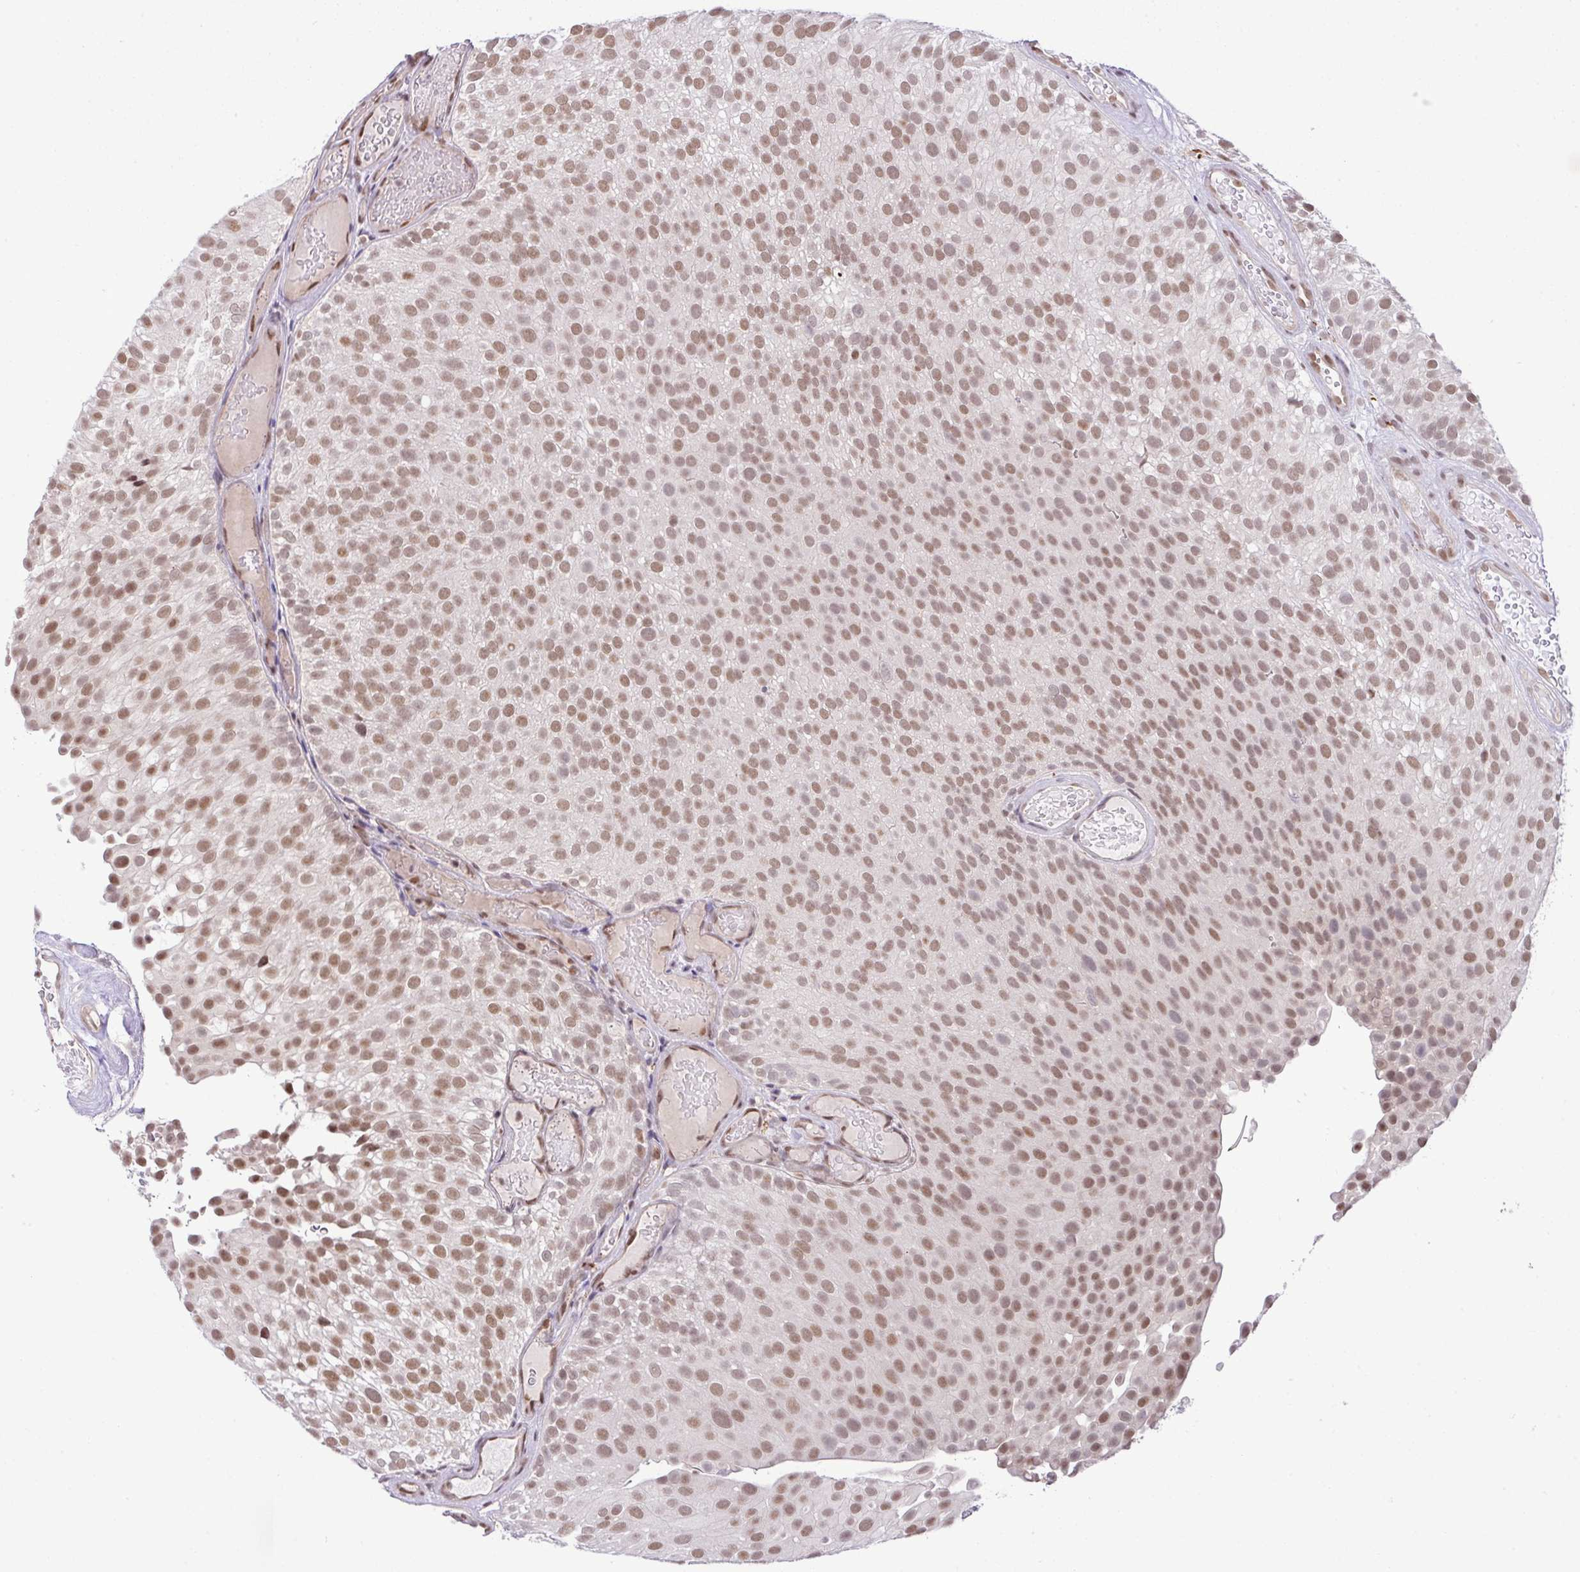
{"staining": {"intensity": "moderate", "quantity": ">75%", "location": "nuclear"}, "tissue": "urothelial cancer", "cell_type": "Tumor cells", "image_type": "cancer", "snomed": [{"axis": "morphology", "description": "Urothelial carcinoma, Low grade"}, {"axis": "topography", "description": "Urinary bladder"}], "caption": "IHC image of neoplastic tissue: urothelial cancer stained using immunohistochemistry (IHC) demonstrates medium levels of moderate protein expression localized specifically in the nuclear of tumor cells, appearing as a nuclear brown color.", "gene": "PGAP4", "patient": {"sex": "male", "age": 78}}